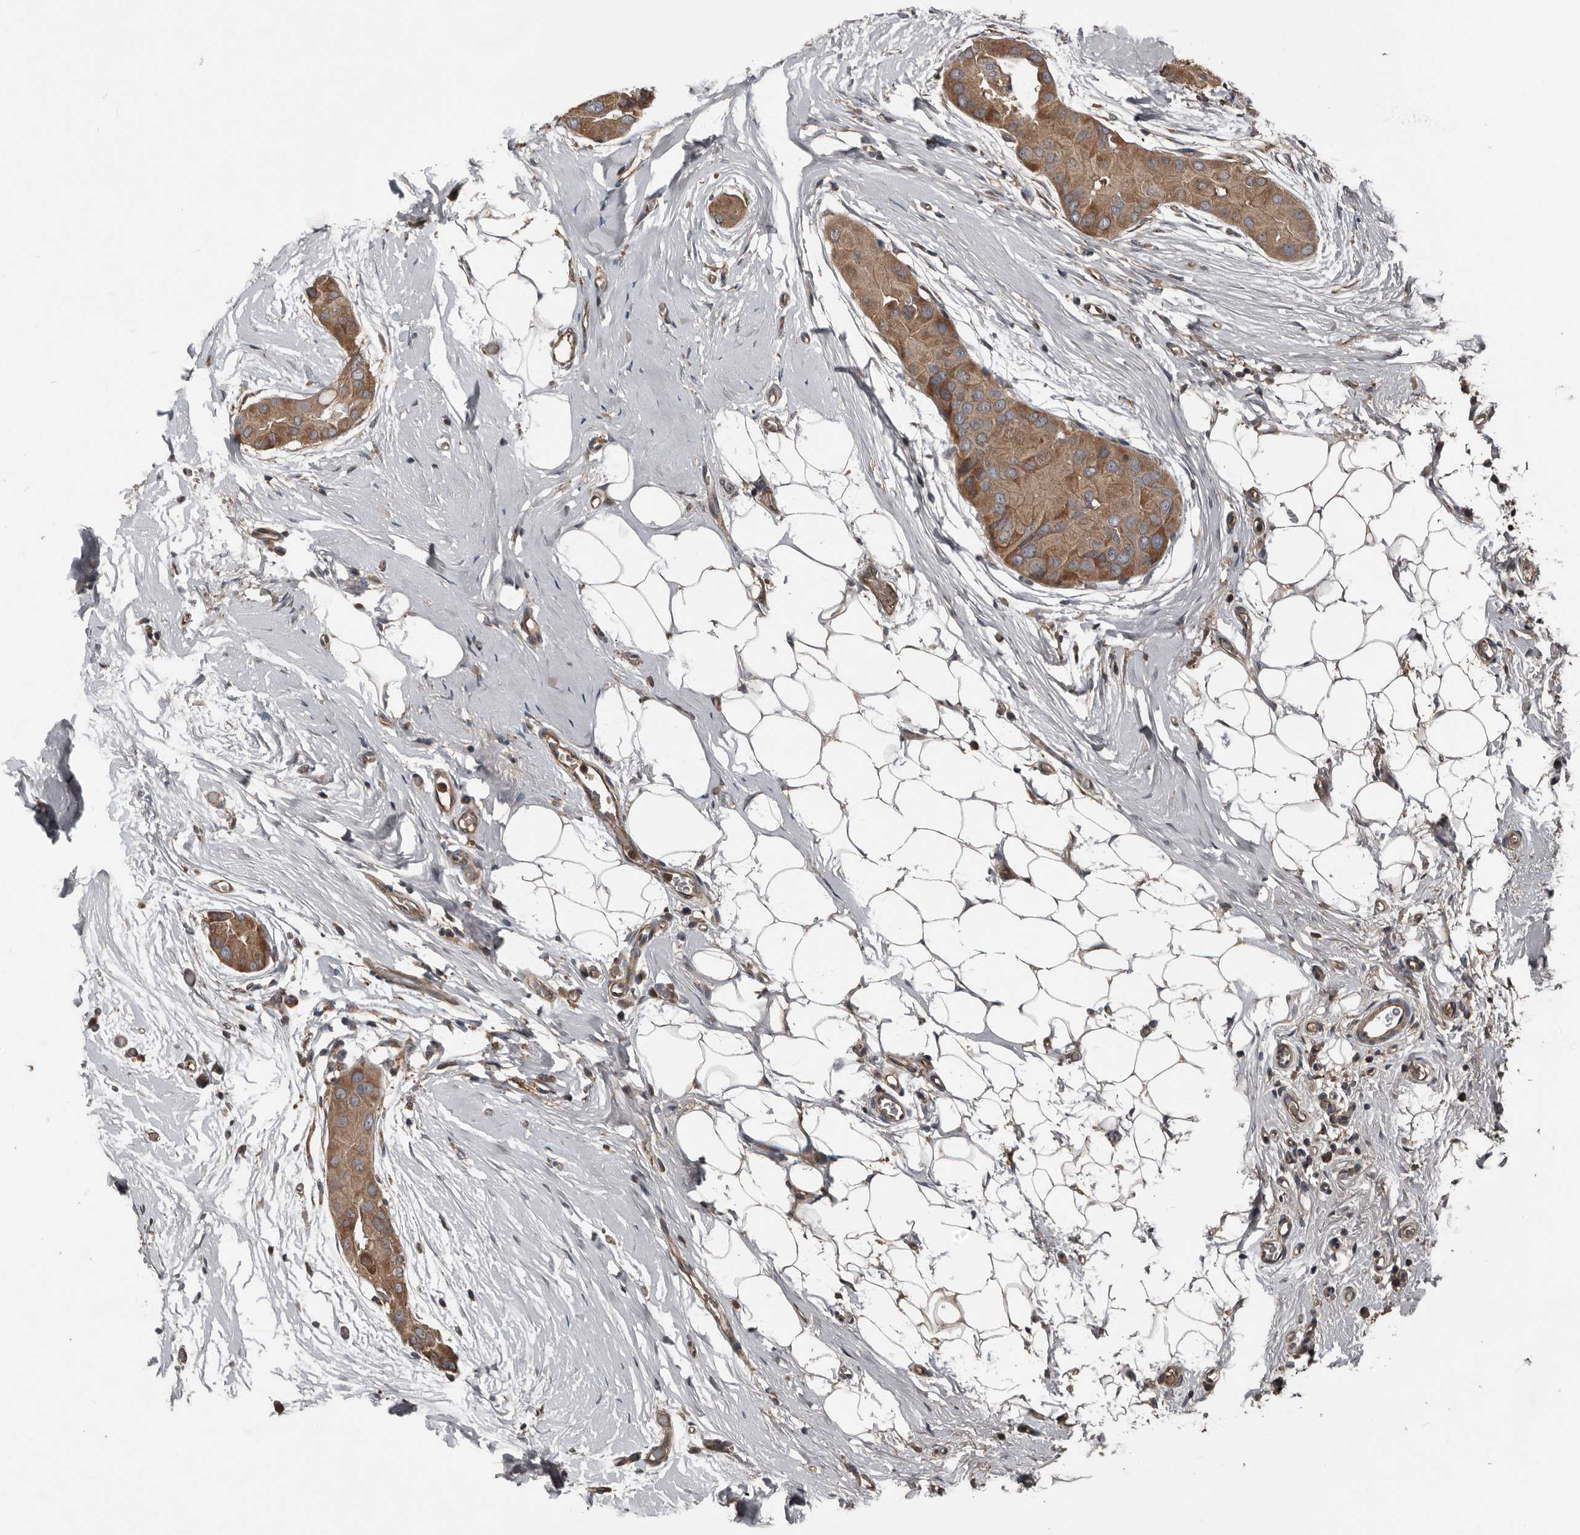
{"staining": {"intensity": "moderate", "quantity": ">75%", "location": "cytoplasmic/membranous"}, "tissue": "thyroid cancer", "cell_type": "Tumor cells", "image_type": "cancer", "snomed": [{"axis": "morphology", "description": "Papillary adenocarcinoma, NOS"}, {"axis": "topography", "description": "Thyroid gland"}], "caption": "A brown stain labels moderate cytoplasmic/membranous staining of a protein in human thyroid papillary adenocarcinoma tumor cells.", "gene": "DNAJB4", "patient": {"sex": "male", "age": 33}}